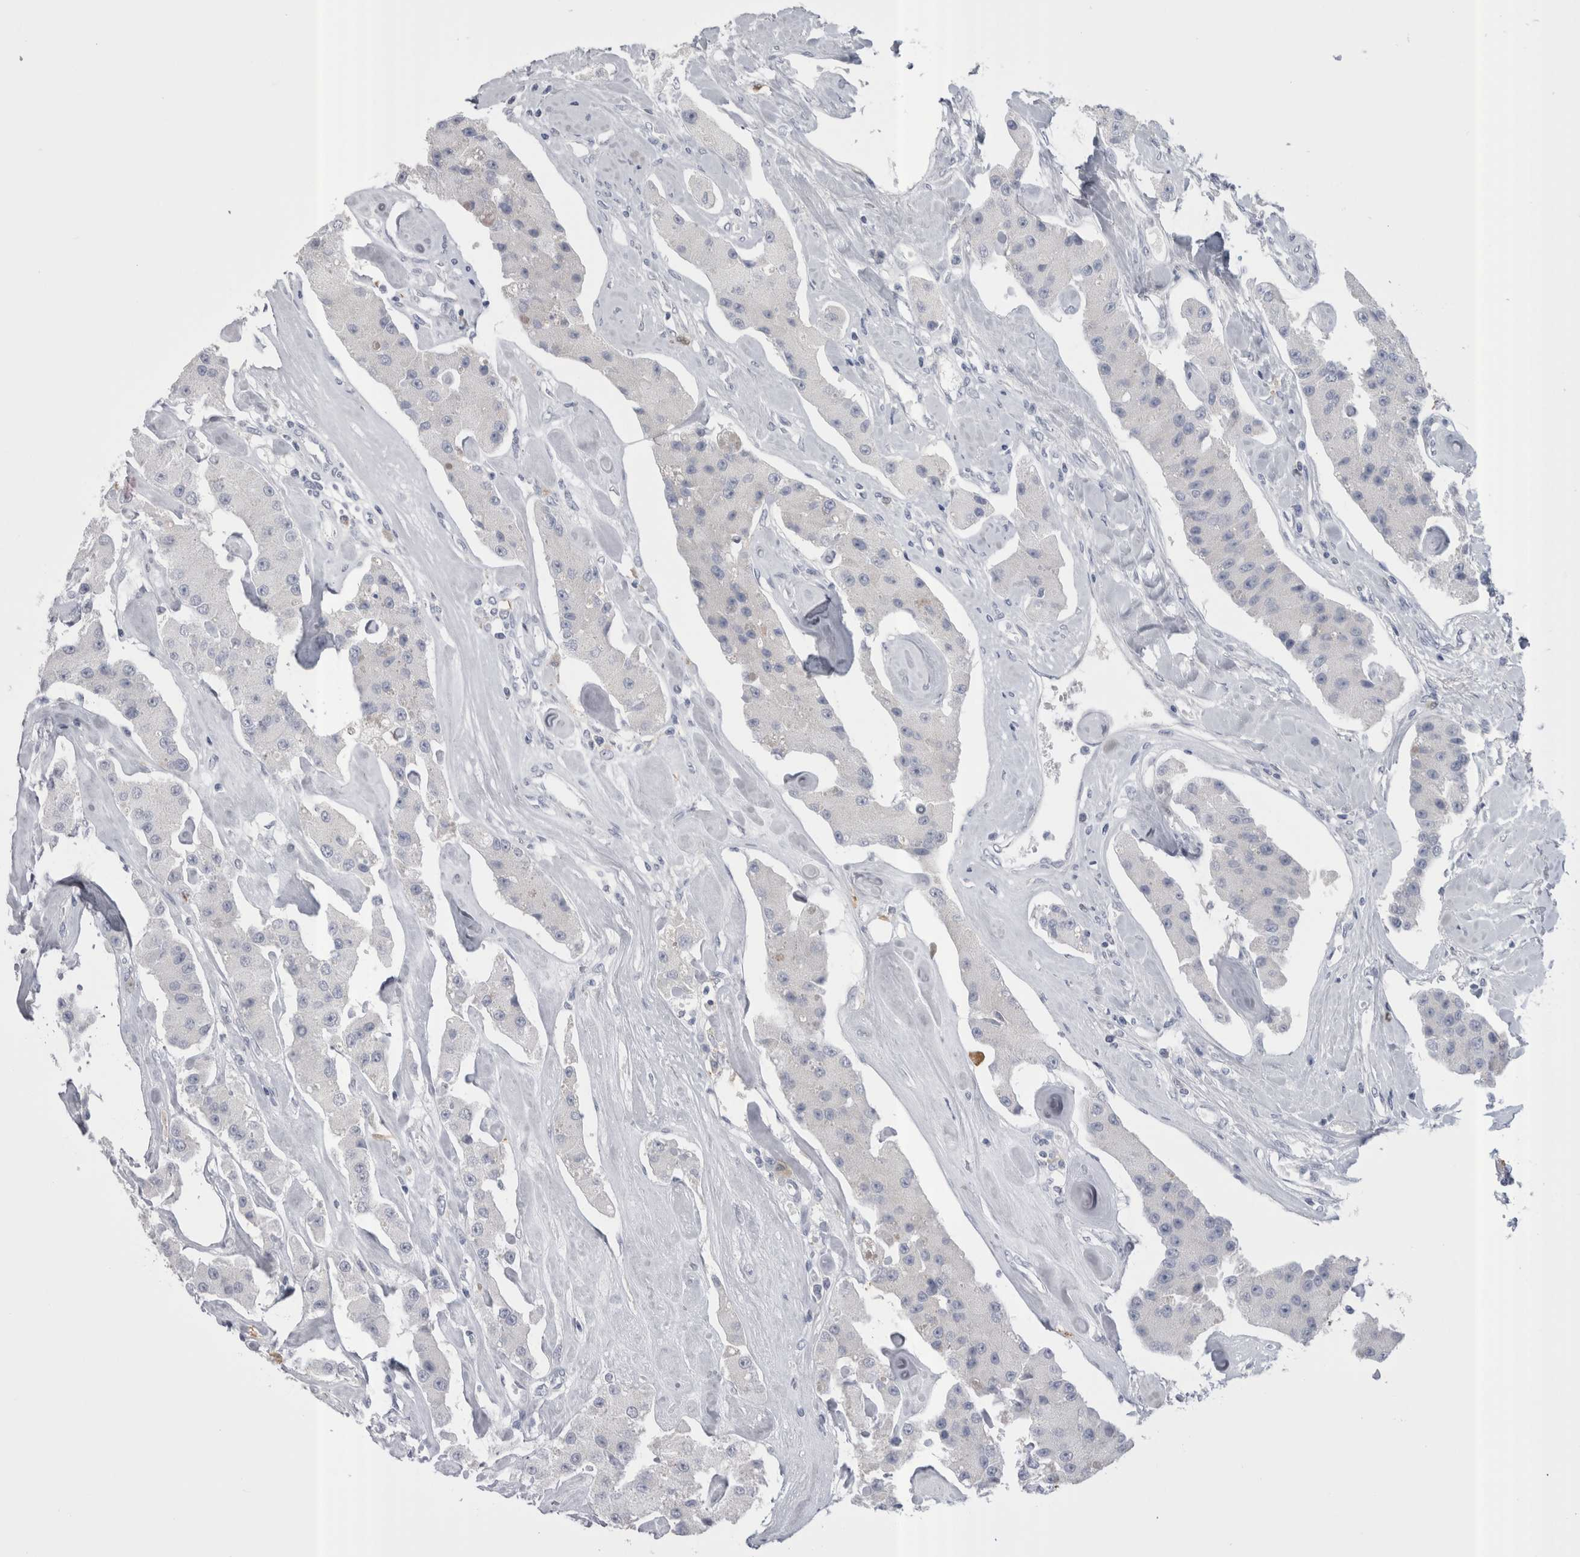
{"staining": {"intensity": "negative", "quantity": "none", "location": "none"}, "tissue": "carcinoid", "cell_type": "Tumor cells", "image_type": "cancer", "snomed": [{"axis": "morphology", "description": "Carcinoid, malignant, NOS"}, {"axis": "topography", "description": "Pancreas"}], "caption": "Histopathology image shows no significant protein positivity in tumor cells of carcinoid (malignant).", "gene": "SUCNR1", "patient": {"sex": "male", "age": 41}}